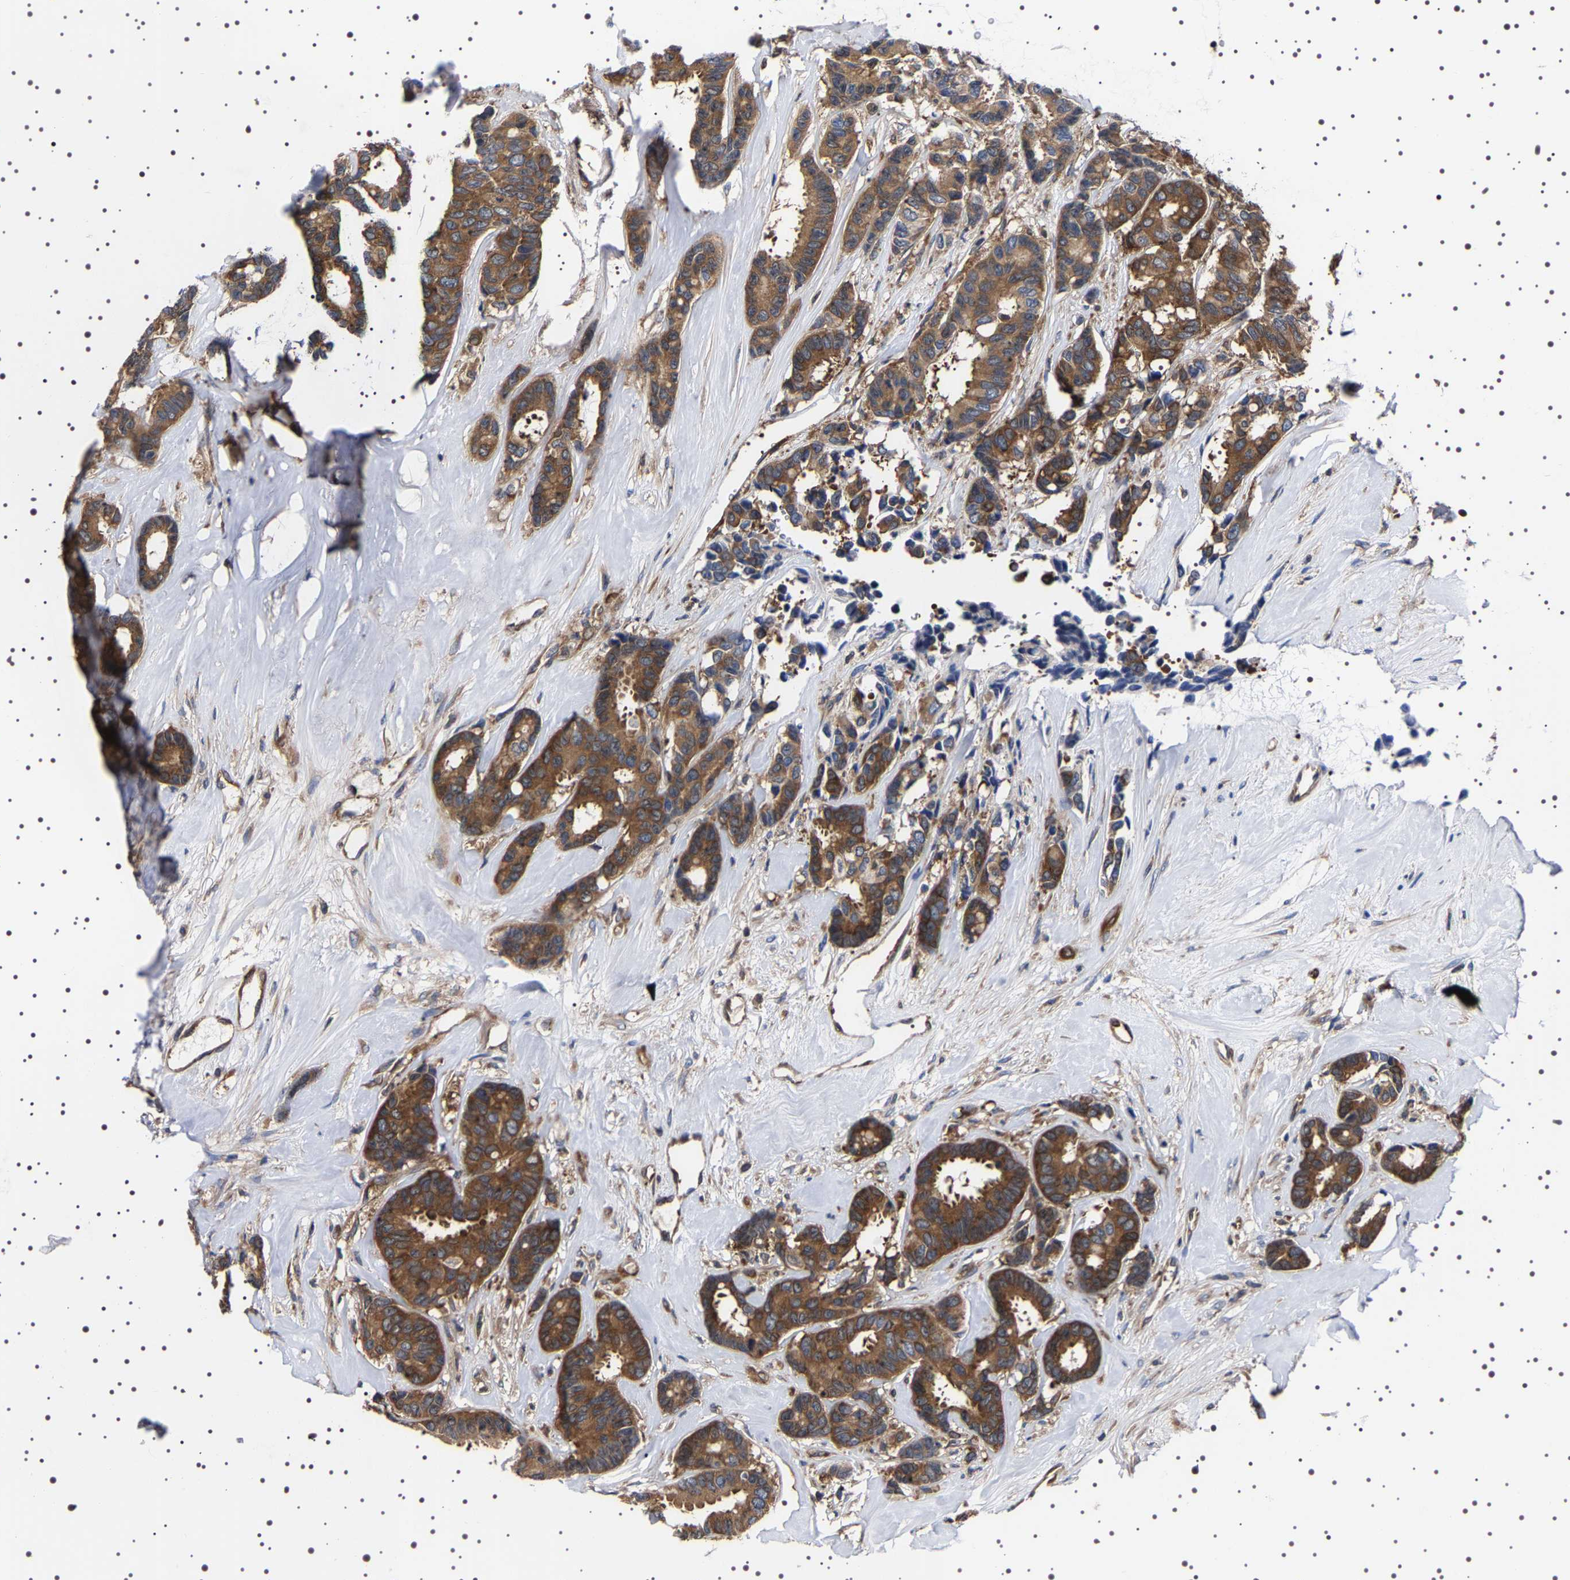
{"staining": {"intensity": "moderate", "quantity": ">75%", "location": "cytoplasmic/membranous"}, "tissue": "breast cancer", "cell_type": "Tumor cells", "image_type": "cancer", "snomed": [{"axis": "morphology", "description": "Duct carcinoma"}, {"axis": "topography", "description": "Breast"}], "caption": "Human breast cancer (infiltrating ductal carcinoma) stained with a protein marker demonstrates moderate staining in tumor cells.", "gene": "DARS1", "patient": {"sex": "female", "age": 87}}